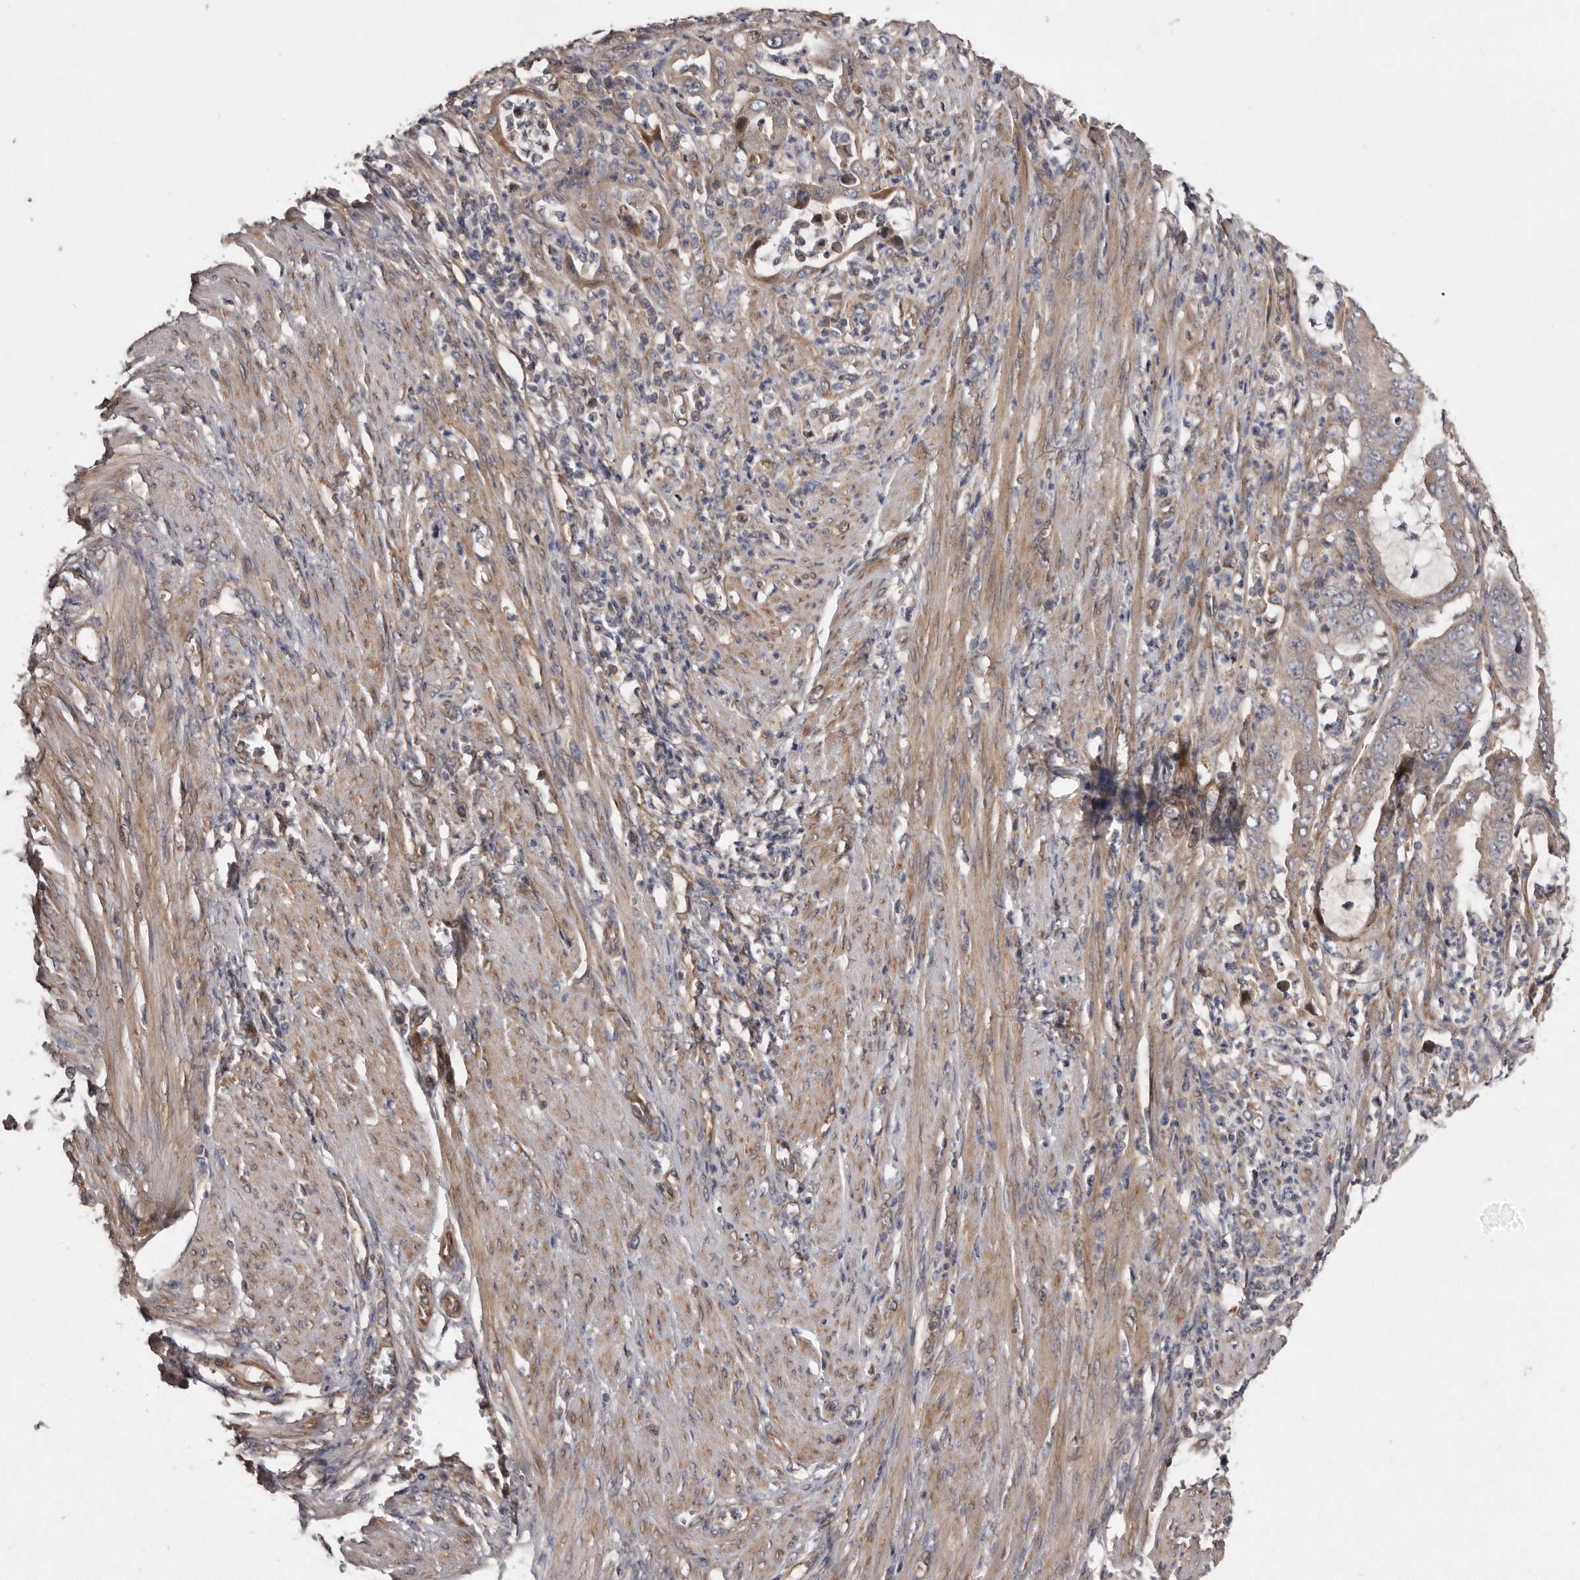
{"staining": {"intensity": "weak", "quantity": "25%-75%", "location": "cytoplasmic/membranous"}, "tissue": "endometrial cancer", "cell_type": "Tumor cells", "image_type": "cancer", "snomed": [{"axis": "morphology", "description": "Adenocarcinoma, NOS"}, {"axis": "topography", "description": "Endometrium"}], "caption": "High-magnification brightfield microscopy of endometrial adenocarcinoma stained with DAB (brown) and counterstained with hematoxylin (blue). tumor cells exhibit weak cytoplasmic/membranous expression is present in about25%-75% of cells.", "gene": "ARMCX1", "patient": {"sex": "female", "age": 51}}